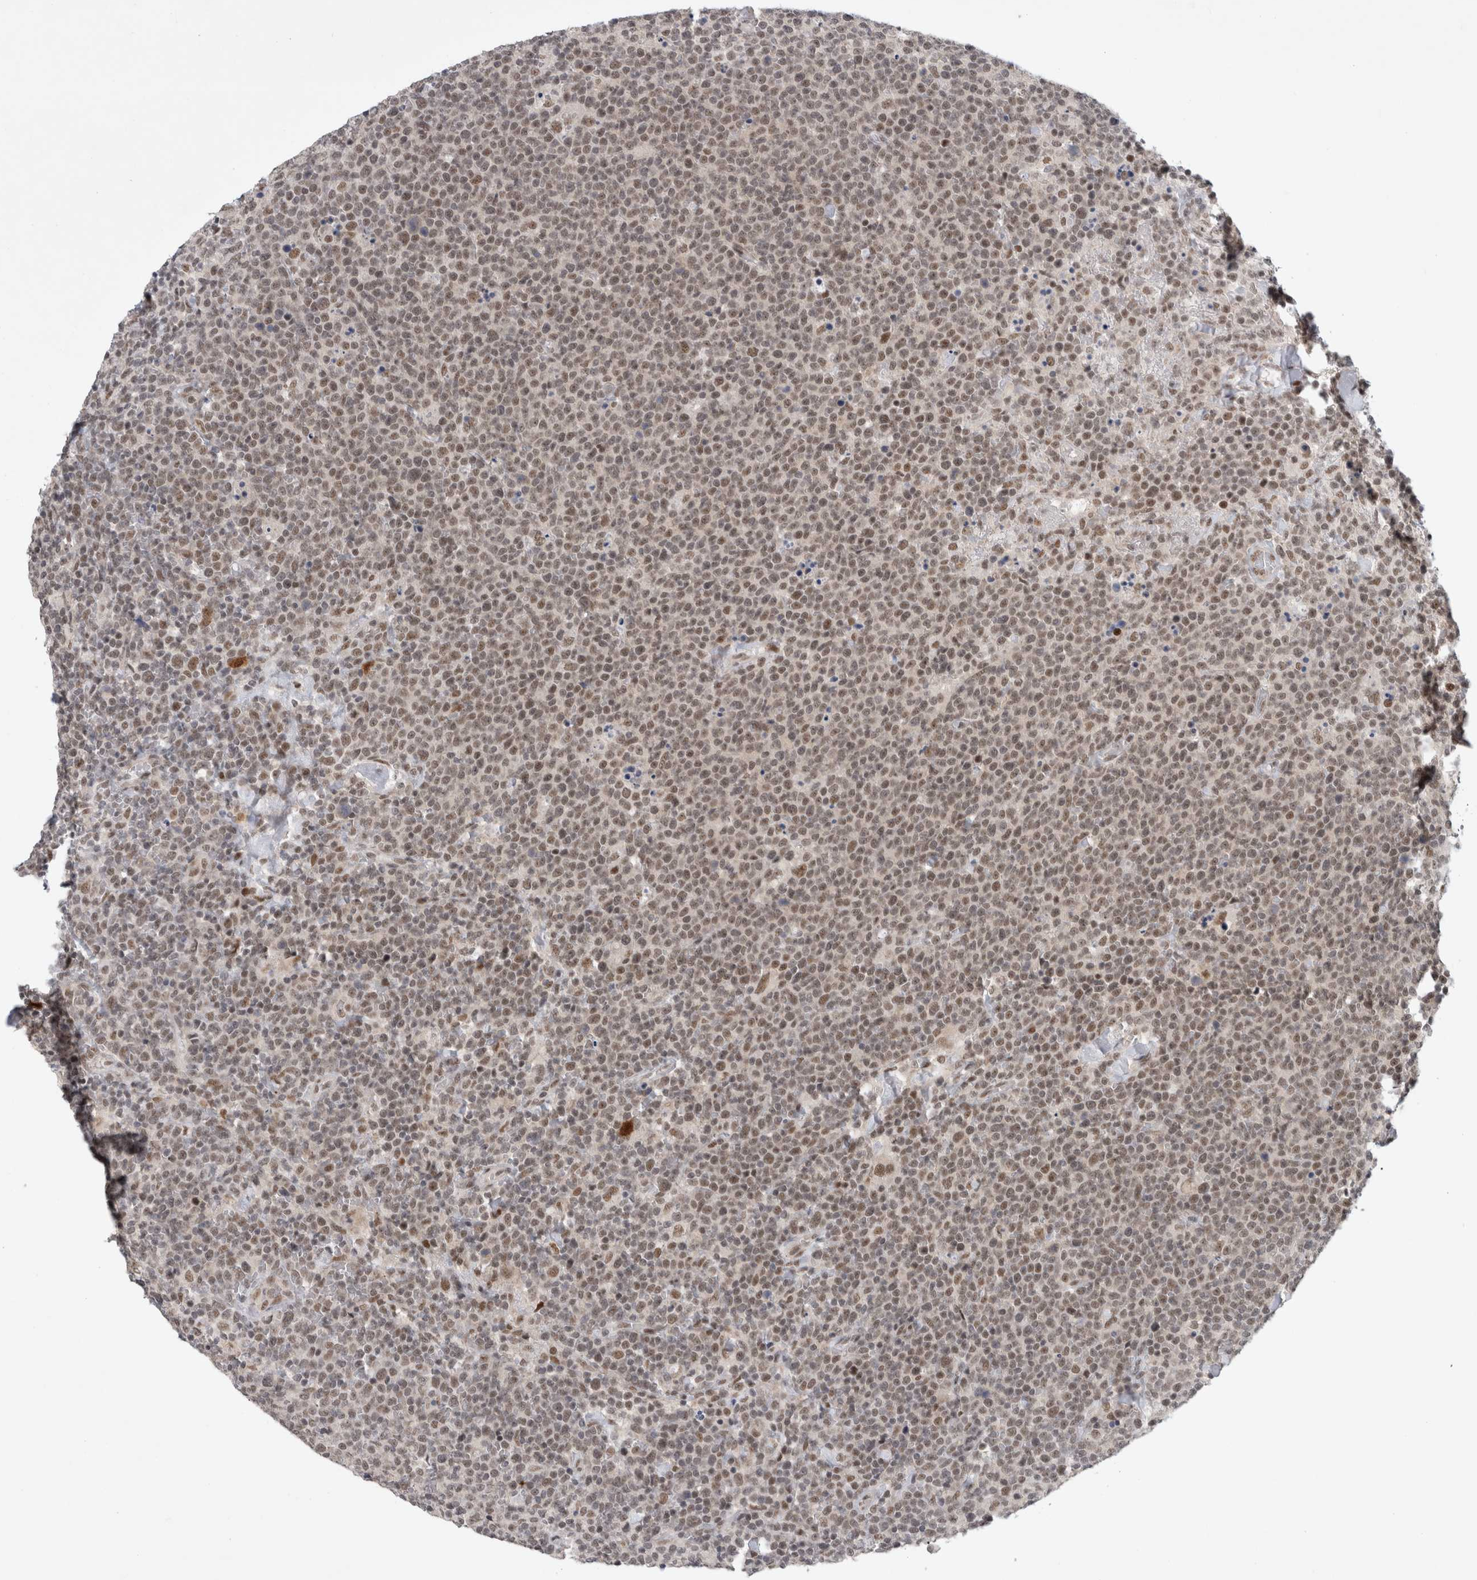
{"staining": {"intensity": "weak", "quantity": "25%-75%", "location": "nuclear"}, "tissue": "lymphoma", "cell_type": "Tumor cells", "image_type": "cancer", "snomed": [{"axis": "morphology", "description": "Malignant lymphoma, non-Hodgkin's type, High grade"}, {"axis": "topography", "description": "Lymph node"}], "caption": "There is low levels of weak nuclear staining in tumor cells of malignant lymphoma, non-Hodgkin's type (high-grade), as demonstrated by immunohistochemical staining (brown color).", "gene": "HESX1", "patient": {"sex": "male", "age": 61}}